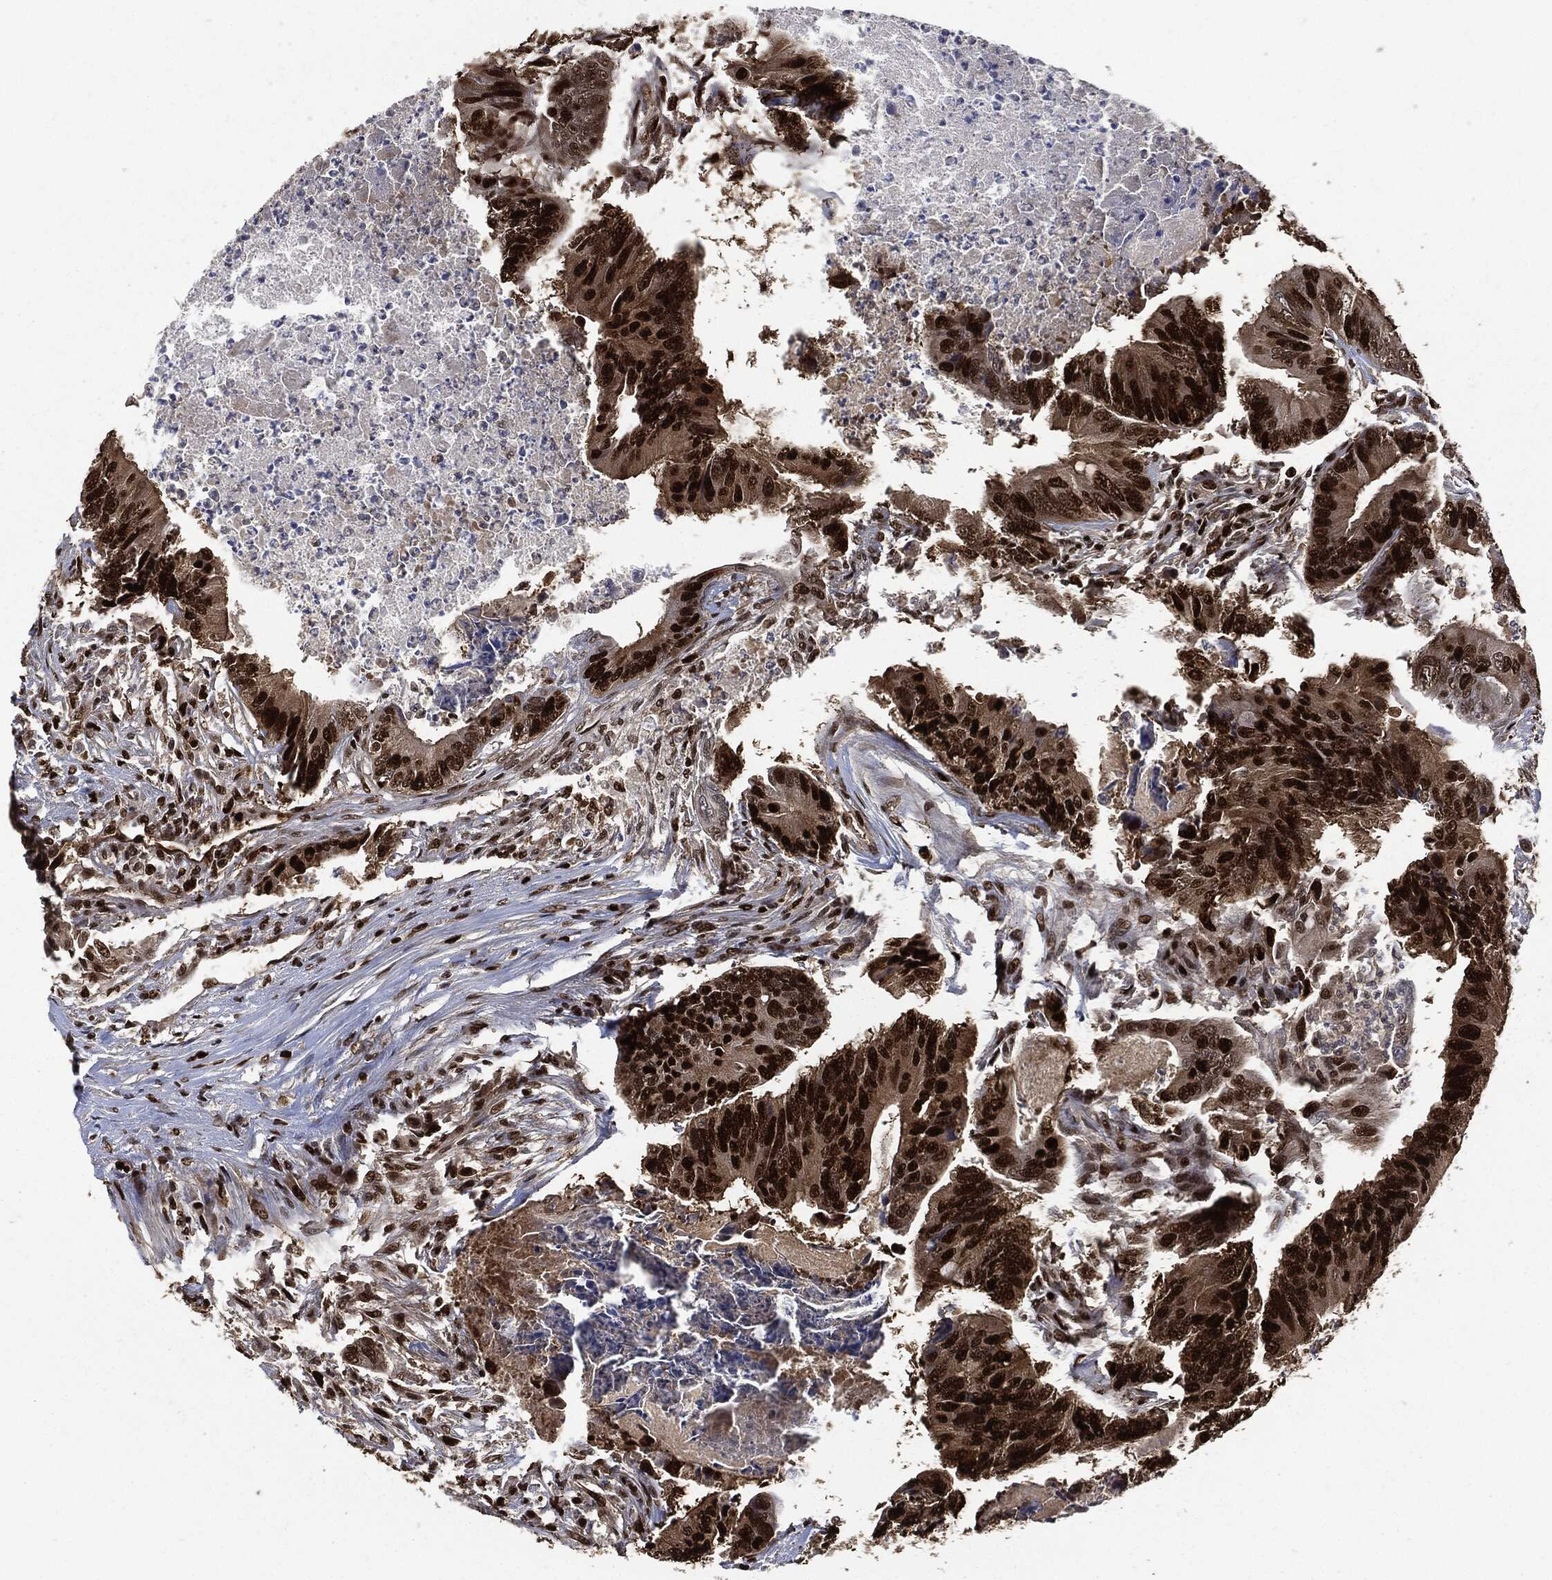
{"staining": {"intensity": "strong", "quantity": ">75%", "location": "nuclear"}, "tissue": "colorectal cancer", "cell_type": "Tumor cells", "image_type": "cancer", "snomed": [{"axis": "morphology", "description": "Adenocarcinoma, NOS"}, {"axis": "topography", "description": "Colon"}], "caption": "Approximately >75% of tumor cells in colorectal adenocarcinoma demonstrate strong nuclear protein positivity as visualized by brown immunohistochemical staining.", "gene": "PCNA", "patient": {"sex": "male", "age": 84}}